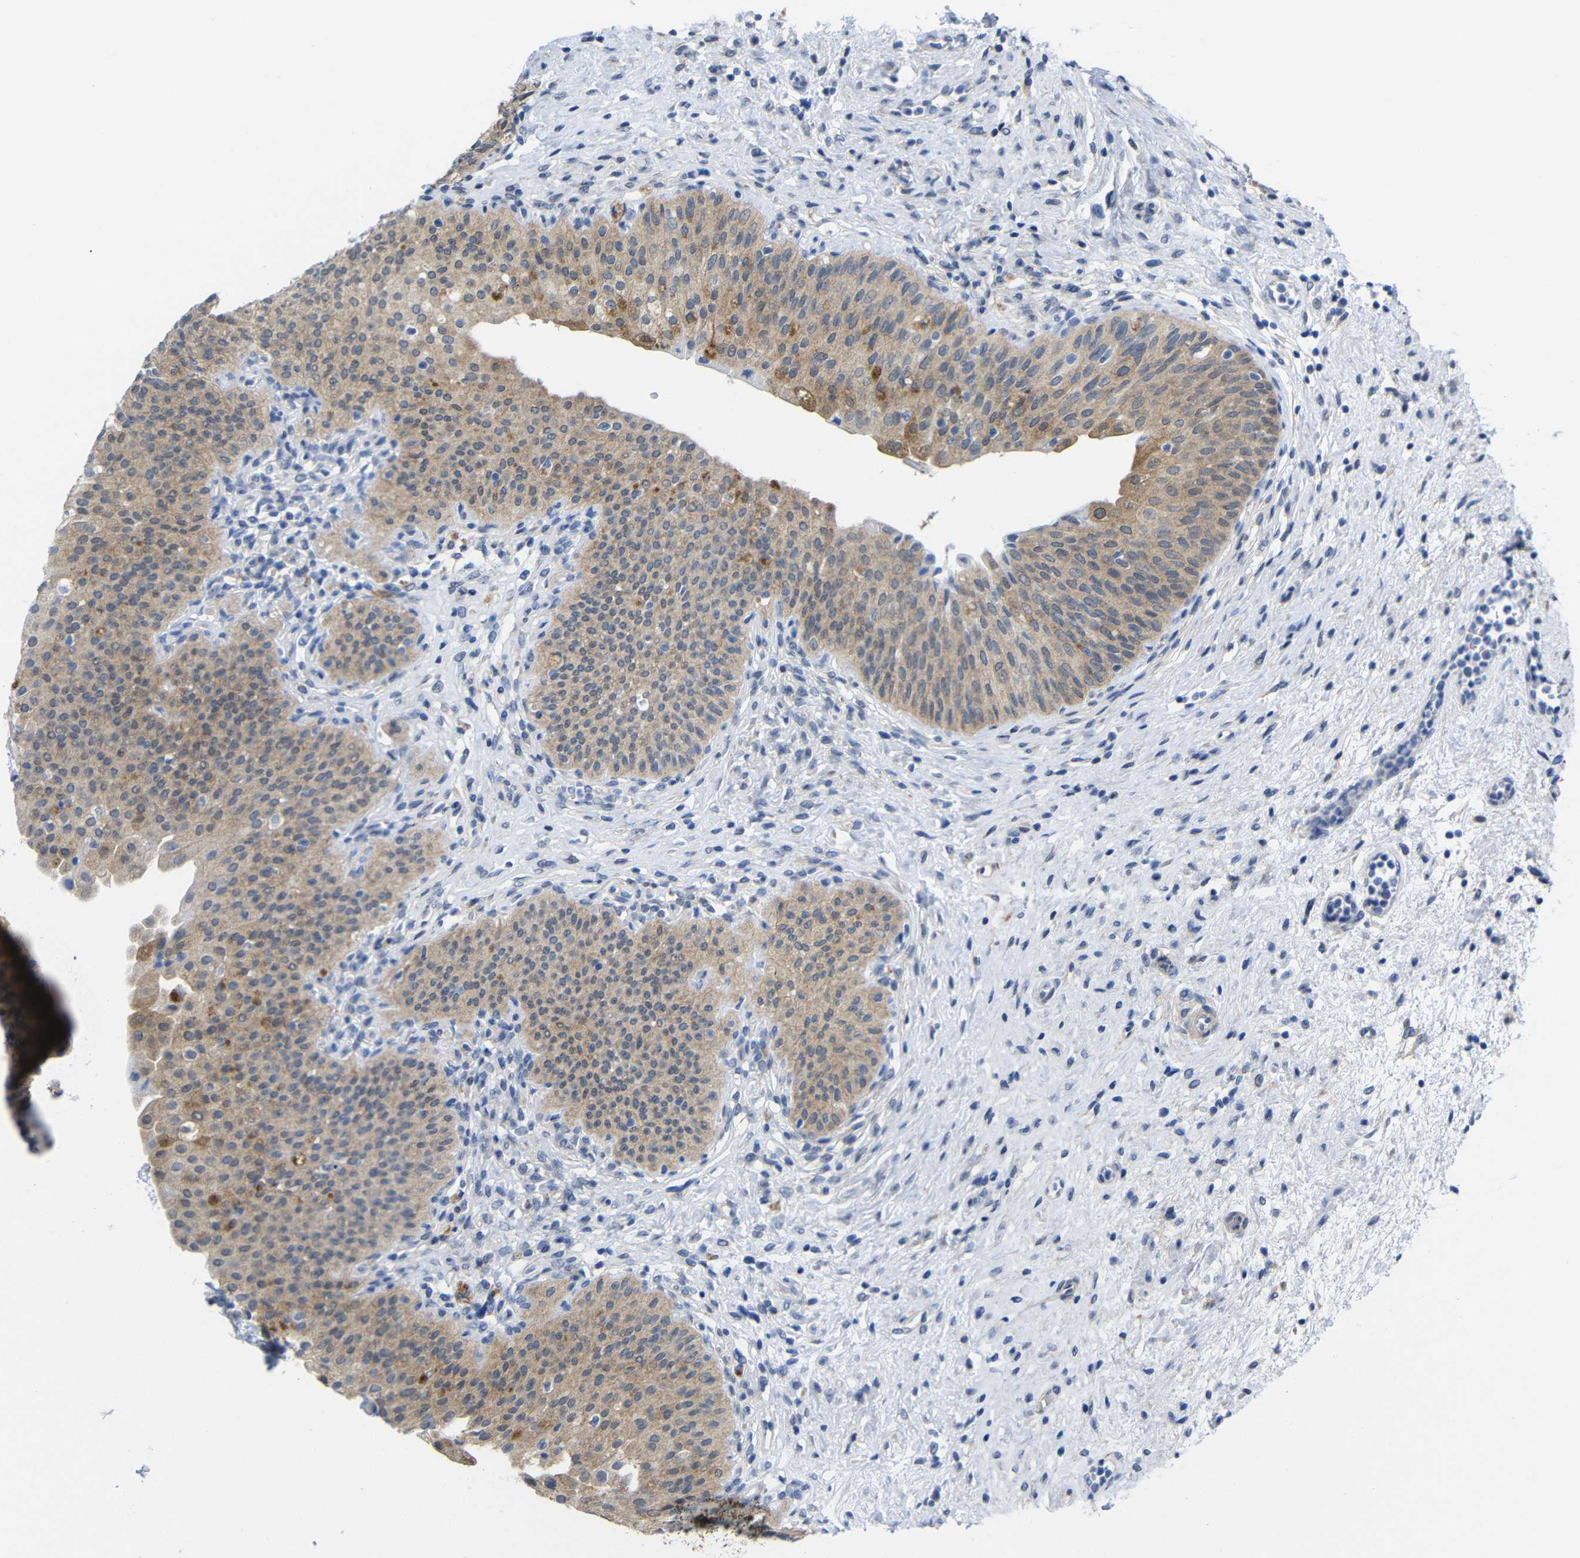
{"staining": {"intensity": "moderate", "quantity": ">75%", "location": "cytoplasmic/membranous"}, "tissue": "urinary bladder", "cell_type": "Urothelial cells", "image_type": "normal", "snomed": [{"axis": "morphology", "description": "Normal tissue, NOS"}, {"axis": "topography", "description": "Urinary bladder"}], "caption": "Immunohistochemical staining of normal urinary bladder shows moderate cytoplasmic/membranous protein staining in approximately >75% of urothelial cells.", "gene": "PEBP1", "patient": {"sex": "male", "age": 46}}